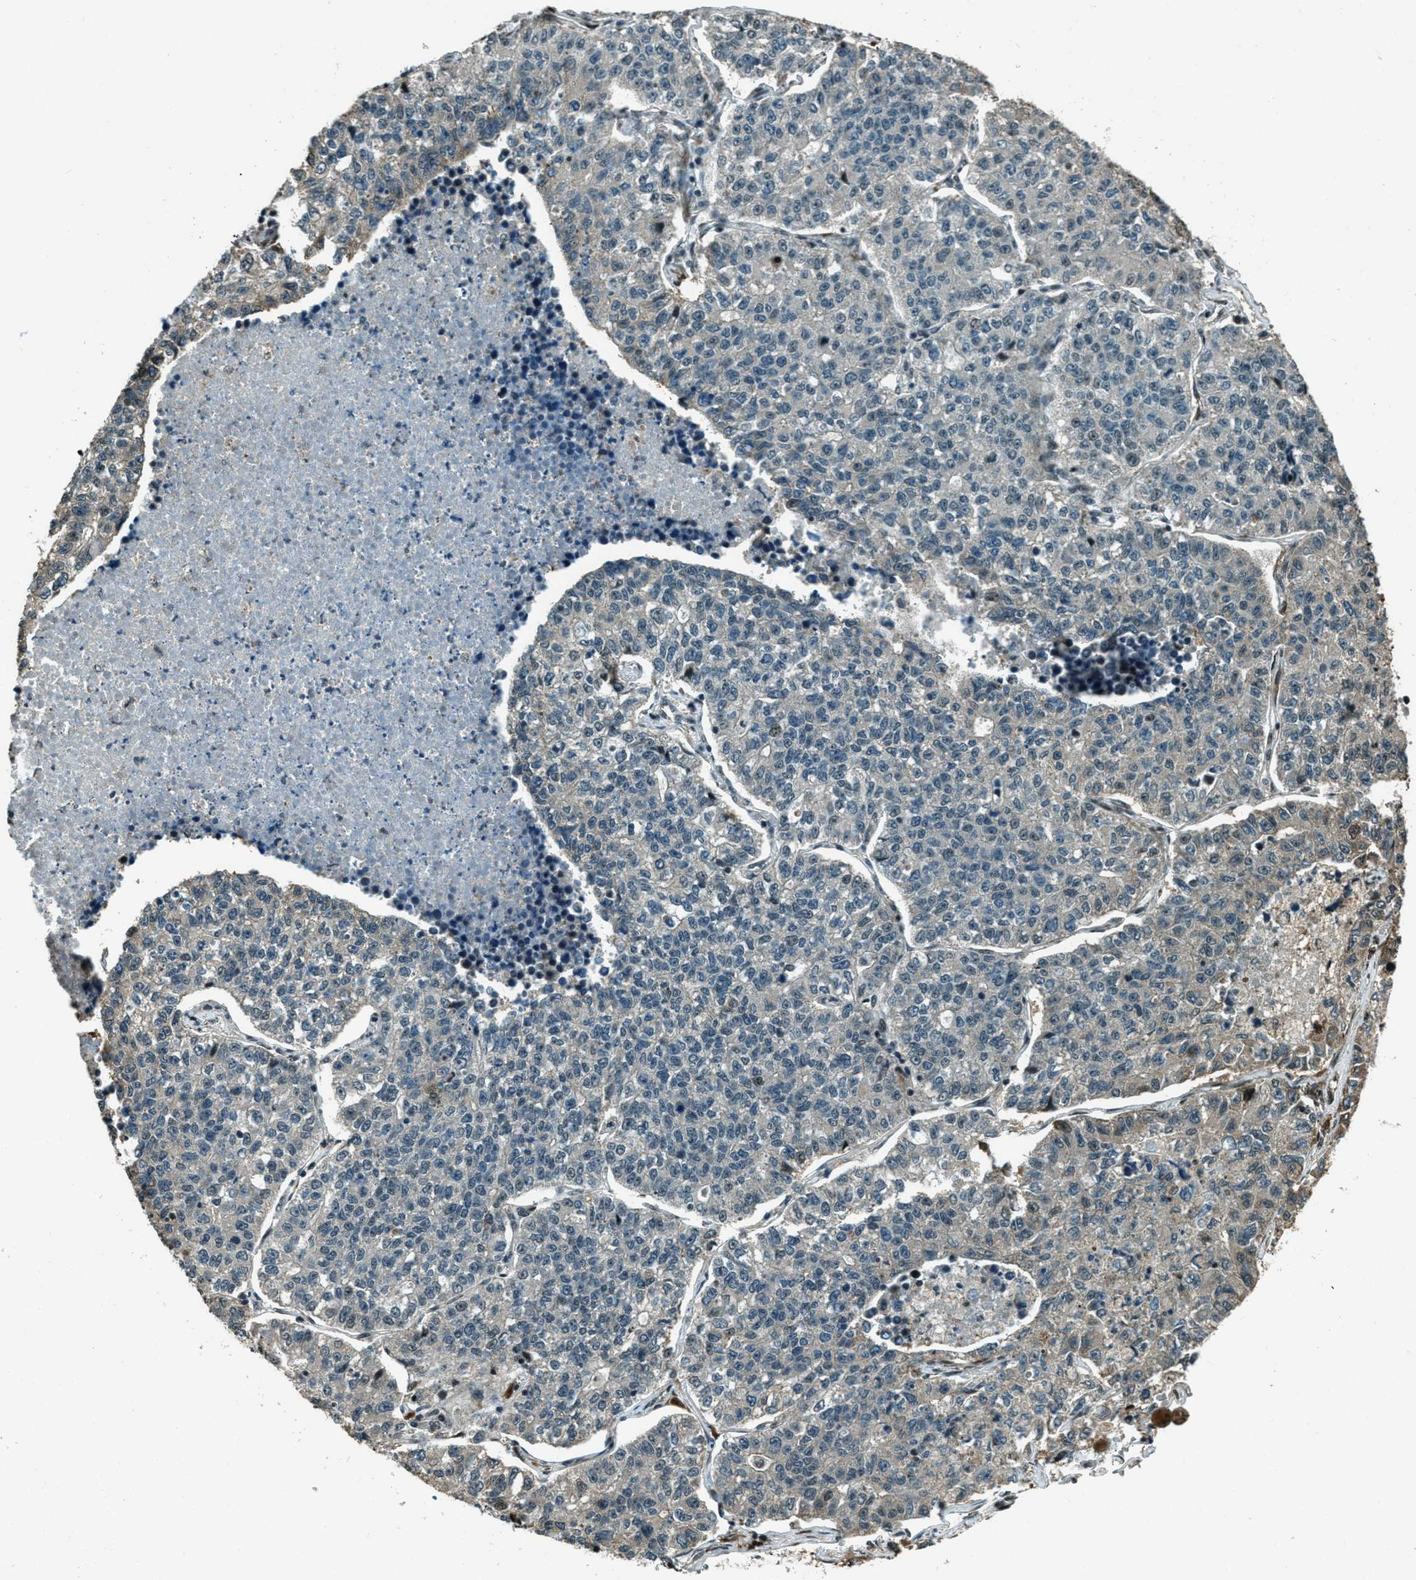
{"staining": {"intensity": "negative", "quantity": "none", "location": "none"}, "tissue": "lung cancer", "cell_type": "Tumor cells", "image_type": "cancer", "snomed": [{"axis": "morphology", "description": "Adenocarcinoma, NOS"}, {"axis": "topography", "description": "Lung"}], "caption": "Immunohistochemical staining of human lung adenocarcinoma displays no significant staining in tumor cells.", "gene": "TARDBP", "patient": {"sex": "male", "age": 49}}